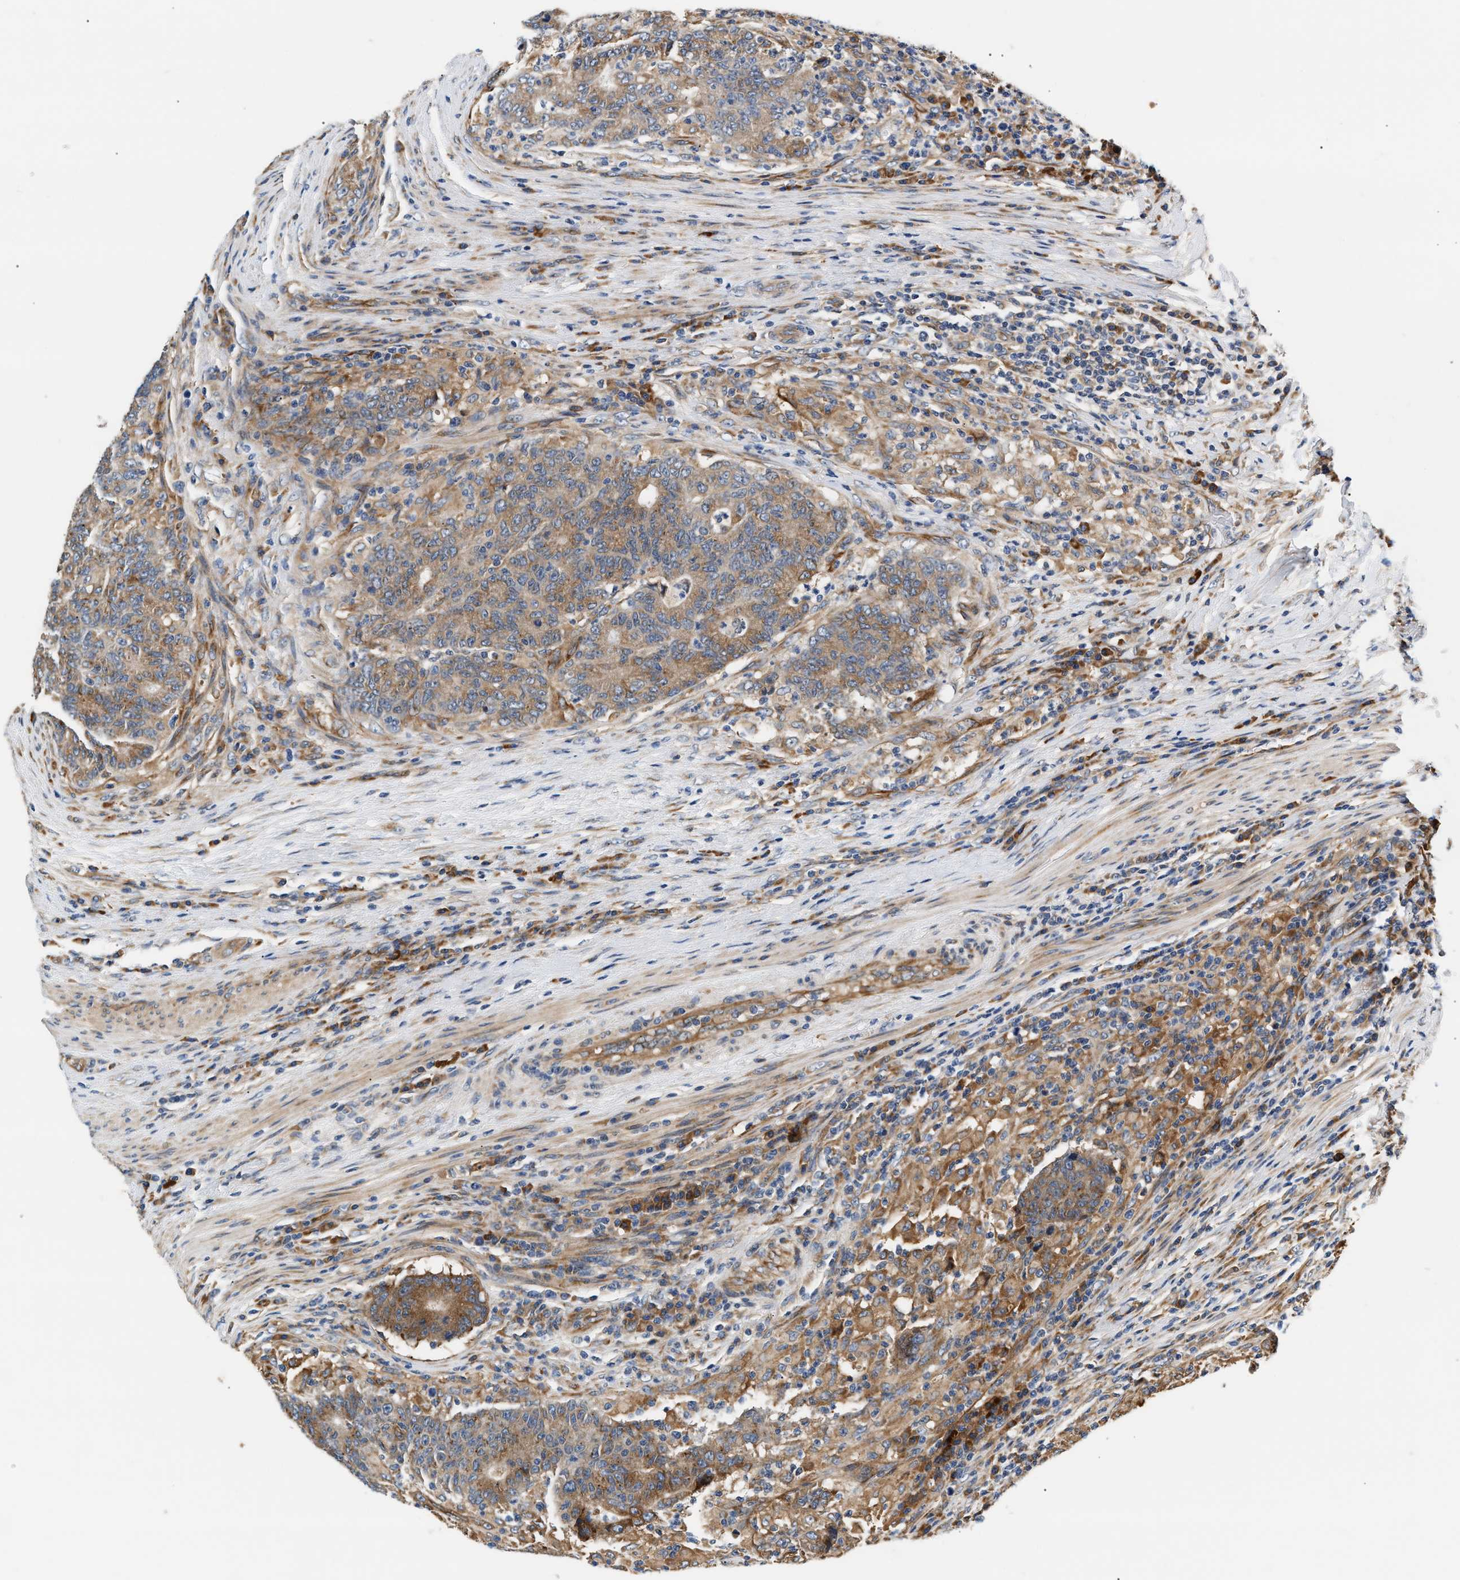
{"staining": {"intensity": "moderate", "quantity": ">75%", "location": "cytoplasmic/membranous"}, "tissue": "colorectal cancer", "cell_type": "Tumor cells", "image_type": "cancer", "snomed": [{"axis": "morphology", "description": "Normal tissue, NOS"}, {"axis": "morphology", "description": "Adenocarcinoma, NOS"}, {"axis": "topography", "description": "Colon"}], "caption": "IHC (DAB (3,3'-diaminobenzidine)) staining of human colorectal adenocarcinoma reveals moderate cytoplasmic/membranous protein staining in about >75% of tumor cells.", "gene": "IFT74", "patient": {"sex": "female", "age": 75}}